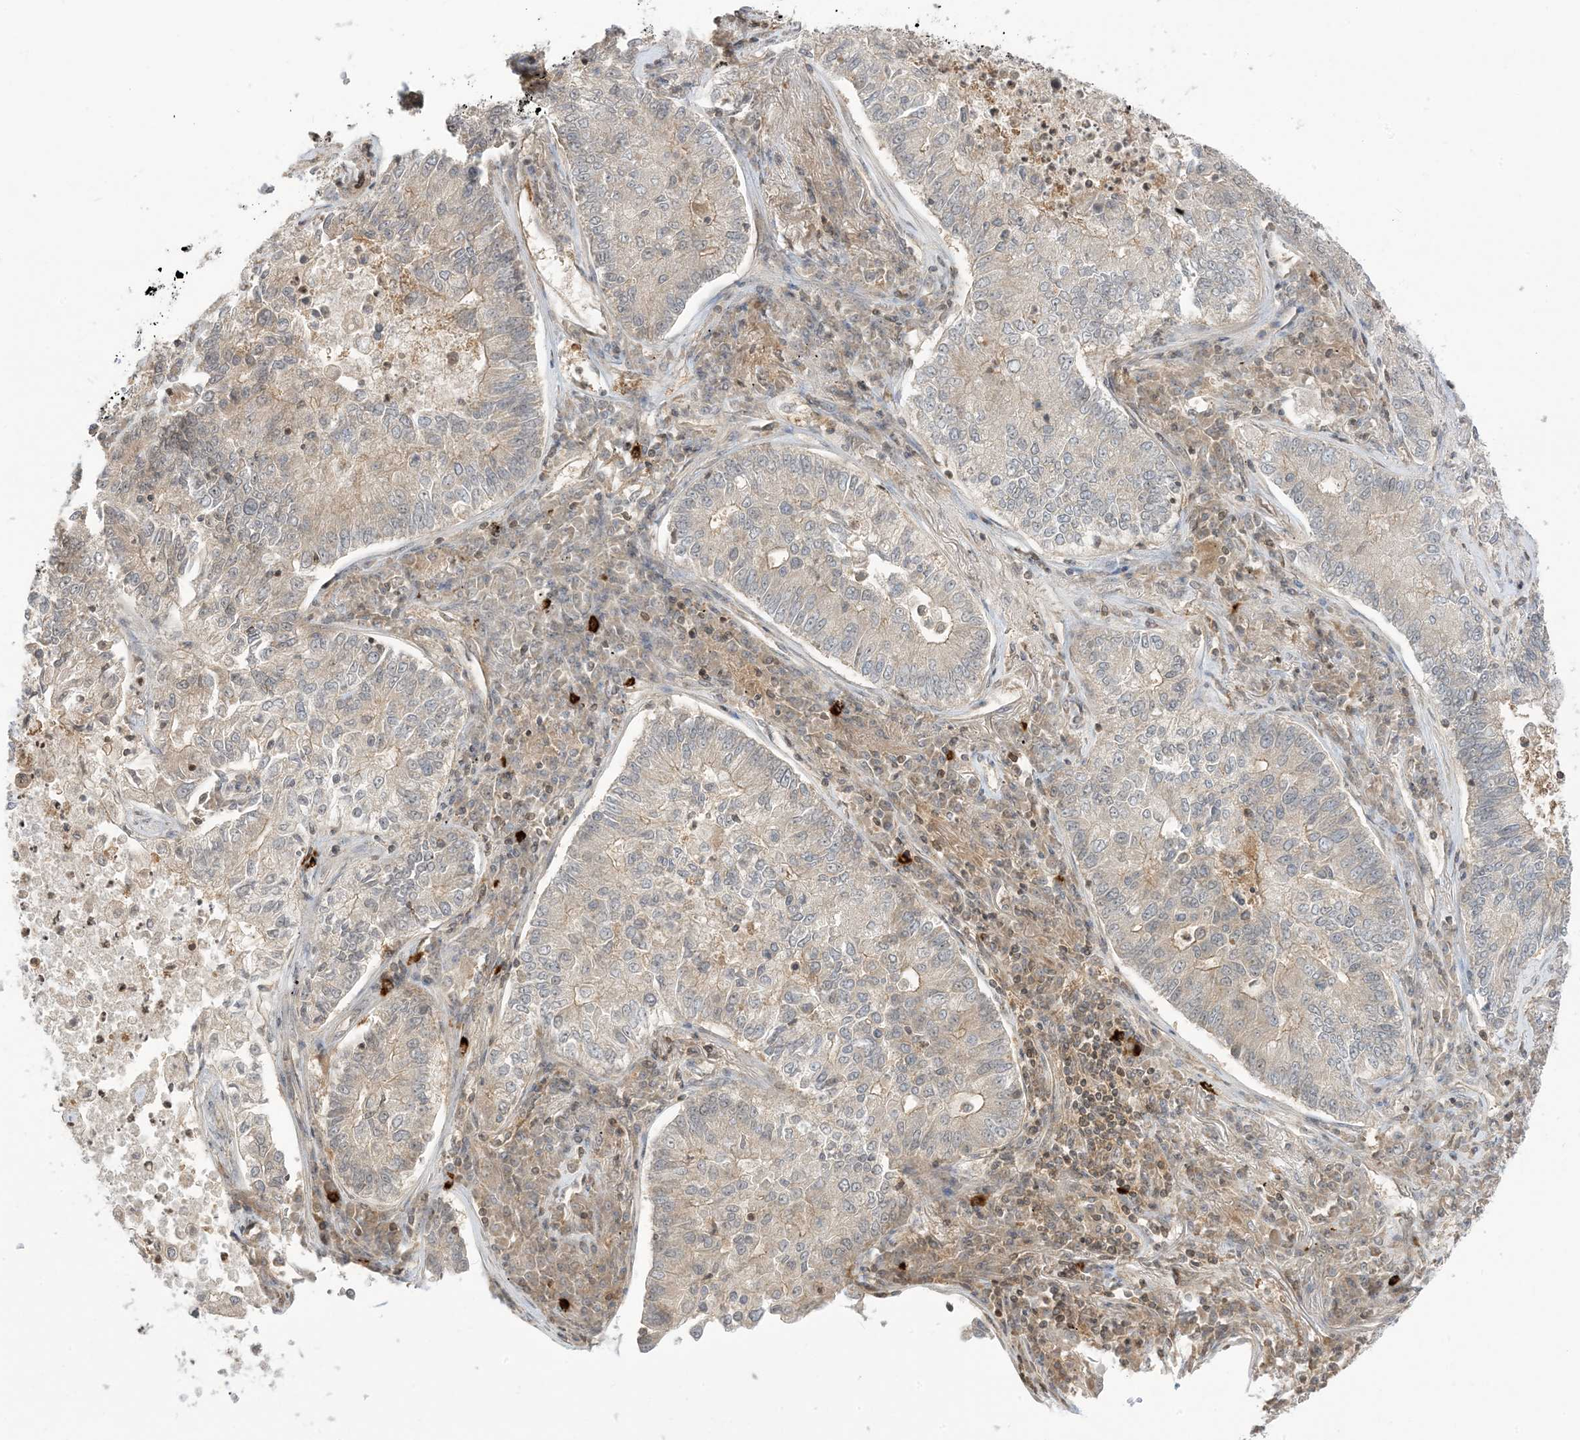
{"staining": {"intensity": "weak", "quantity": "<25%", "location": "cytoplasmic/membranous"}, "tissue": "lung cancer", "cell_type": "Tumor cells", "image_type": "cancer", "snomed": [{"axis": "morphology", "description": "Adenocarcinoma, NOS"}, {"axis": "topography", "description": "Lung"}], "caption": "Tumor cells show no significant expression in lung cancer (adenocarcinoma).", "gene": "PPP1R7", "patient": {"sex": "male", "age": 49}}